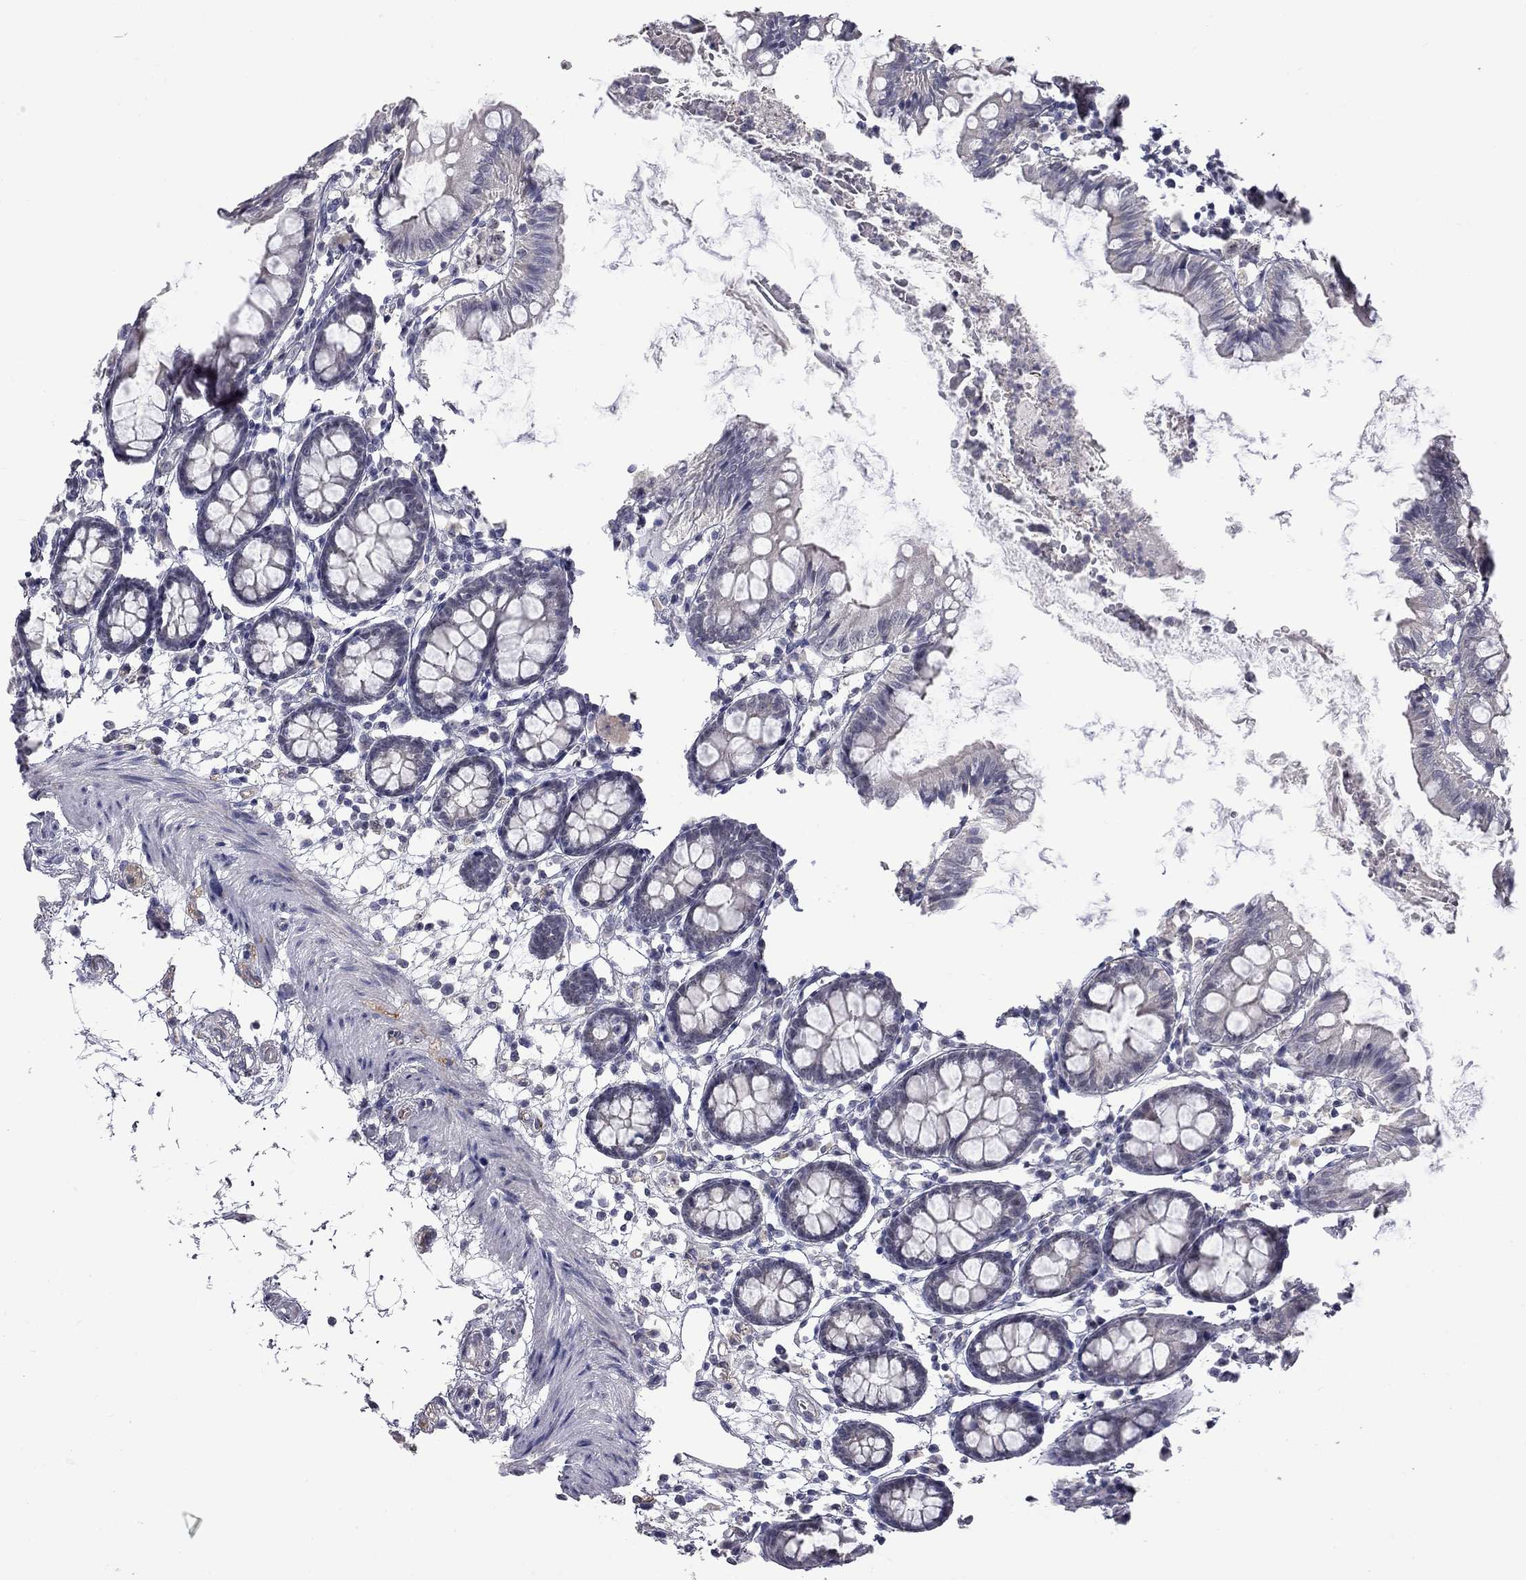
{"staining": {"intensity": "negative", "quantity": "none", "location": "none"}, "tissue": "colon", "cell_type": "Endothelial cells", "image_type": "normal", "snomed": [{"axis": "morphology", "description": "Normal tissue, NOS"}, {"axis": "topography", "description": "Colon"}], "caption": "The immunohistochemistry (IHC) micrograph has no significant positivity in endothelial cells of colon. (Stains: DAB (3,3'-diaminobenzidine) immunohistochemistry with hematoxylin counter stain, Microscopy: brightfield microscopy at high magnification).", "gene": "GSG1L", "patient": {"sex": "female", "age": 84}}